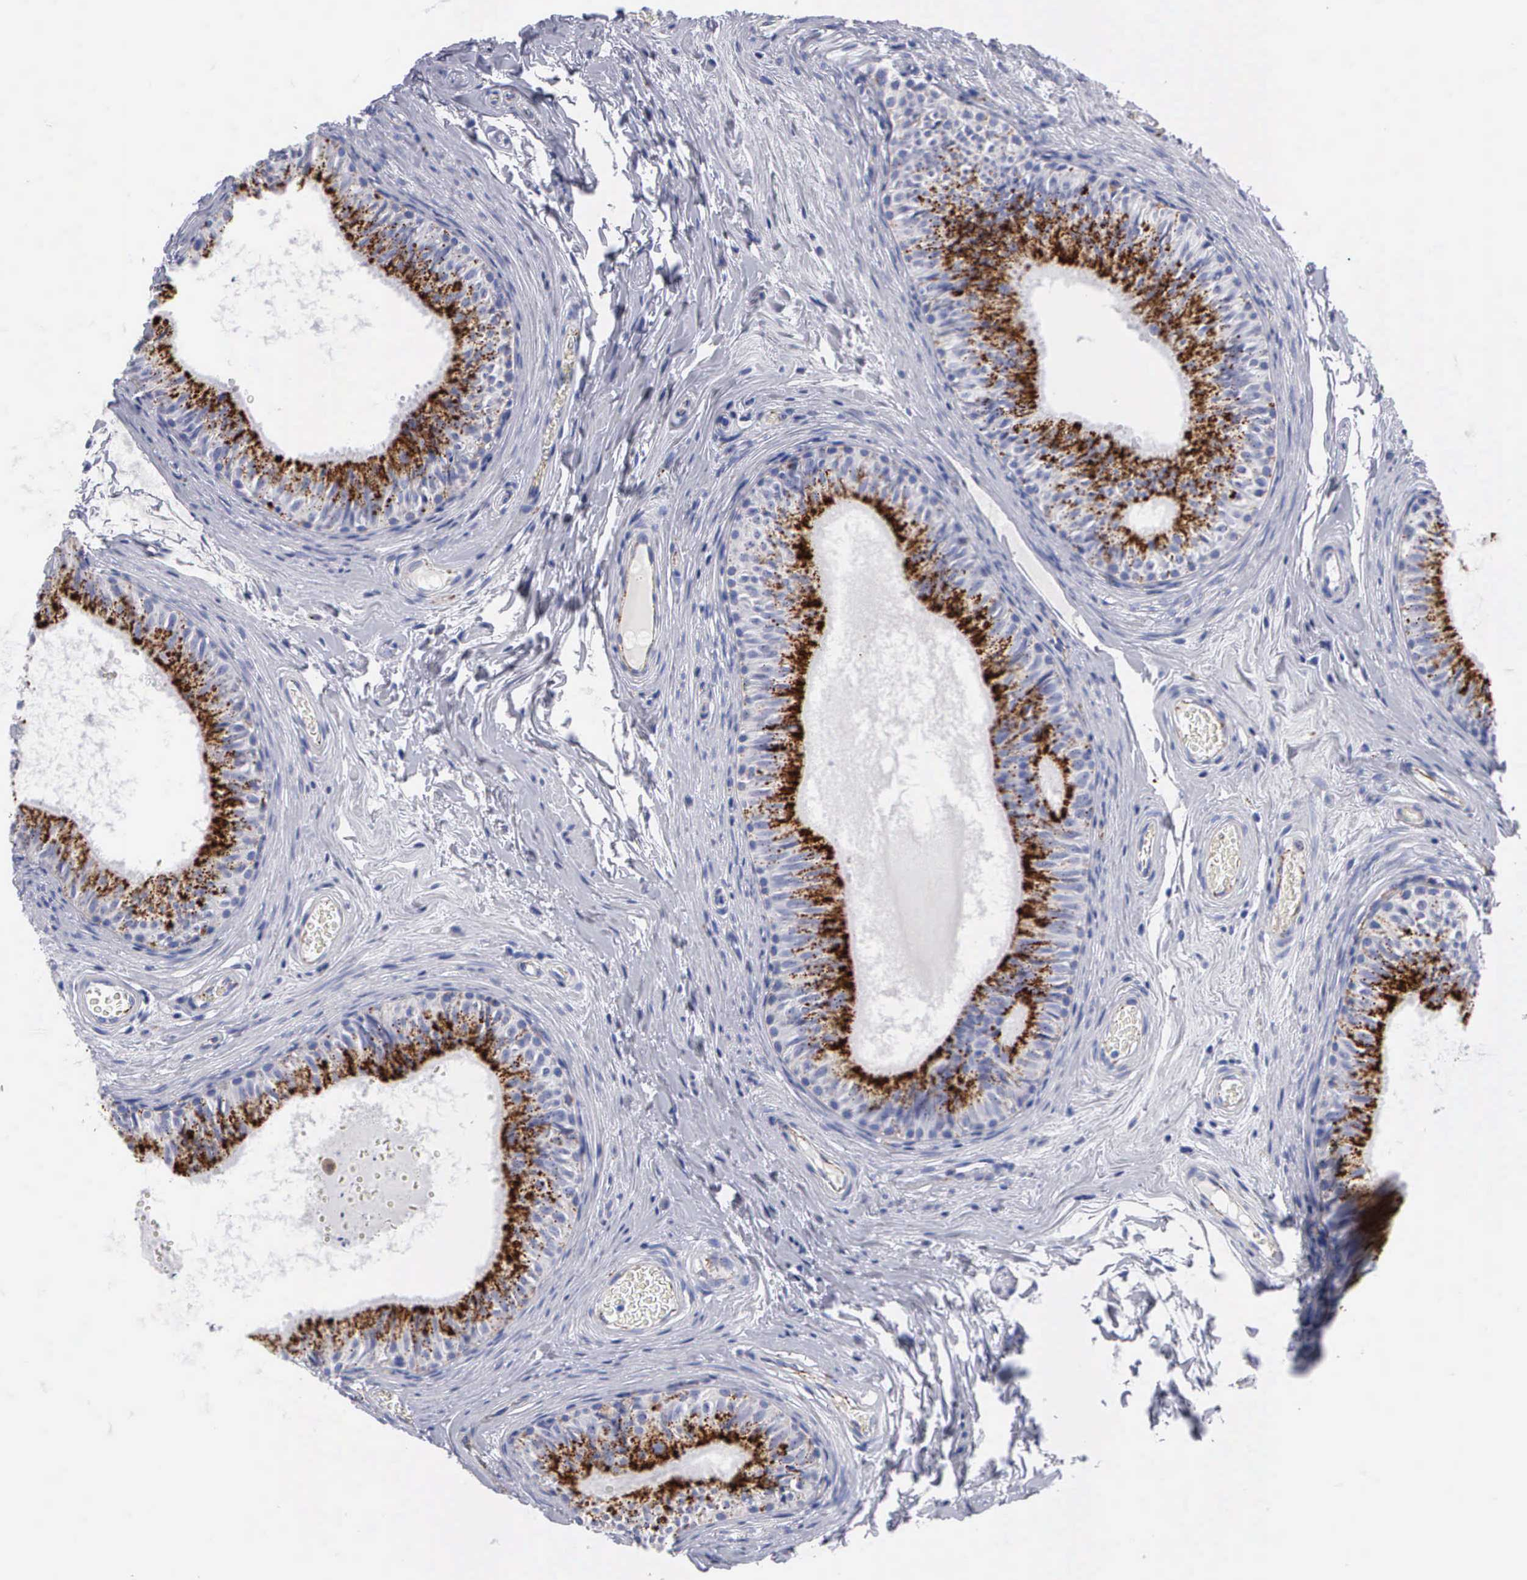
{"staining": {"intensity": "strong", "quantity": ">75%", "location": "cytoplasmic/membranous"}, "tissue": "epididymis", "cell_type": "Glandular cells", "image_type": "normal", "snomed": [{"axis": "morphology", "description": "Normal tissue, NOS"}, {"axis": "topography", "description": "Epididymis"}], "caption": "A high amount of strong cytoplasmic/membranous expression is present in approximately >75% of glandular cells in unremarkable epididymis.", "gene": "CTSL", "patient": {"sex": "male", "age": 23}}